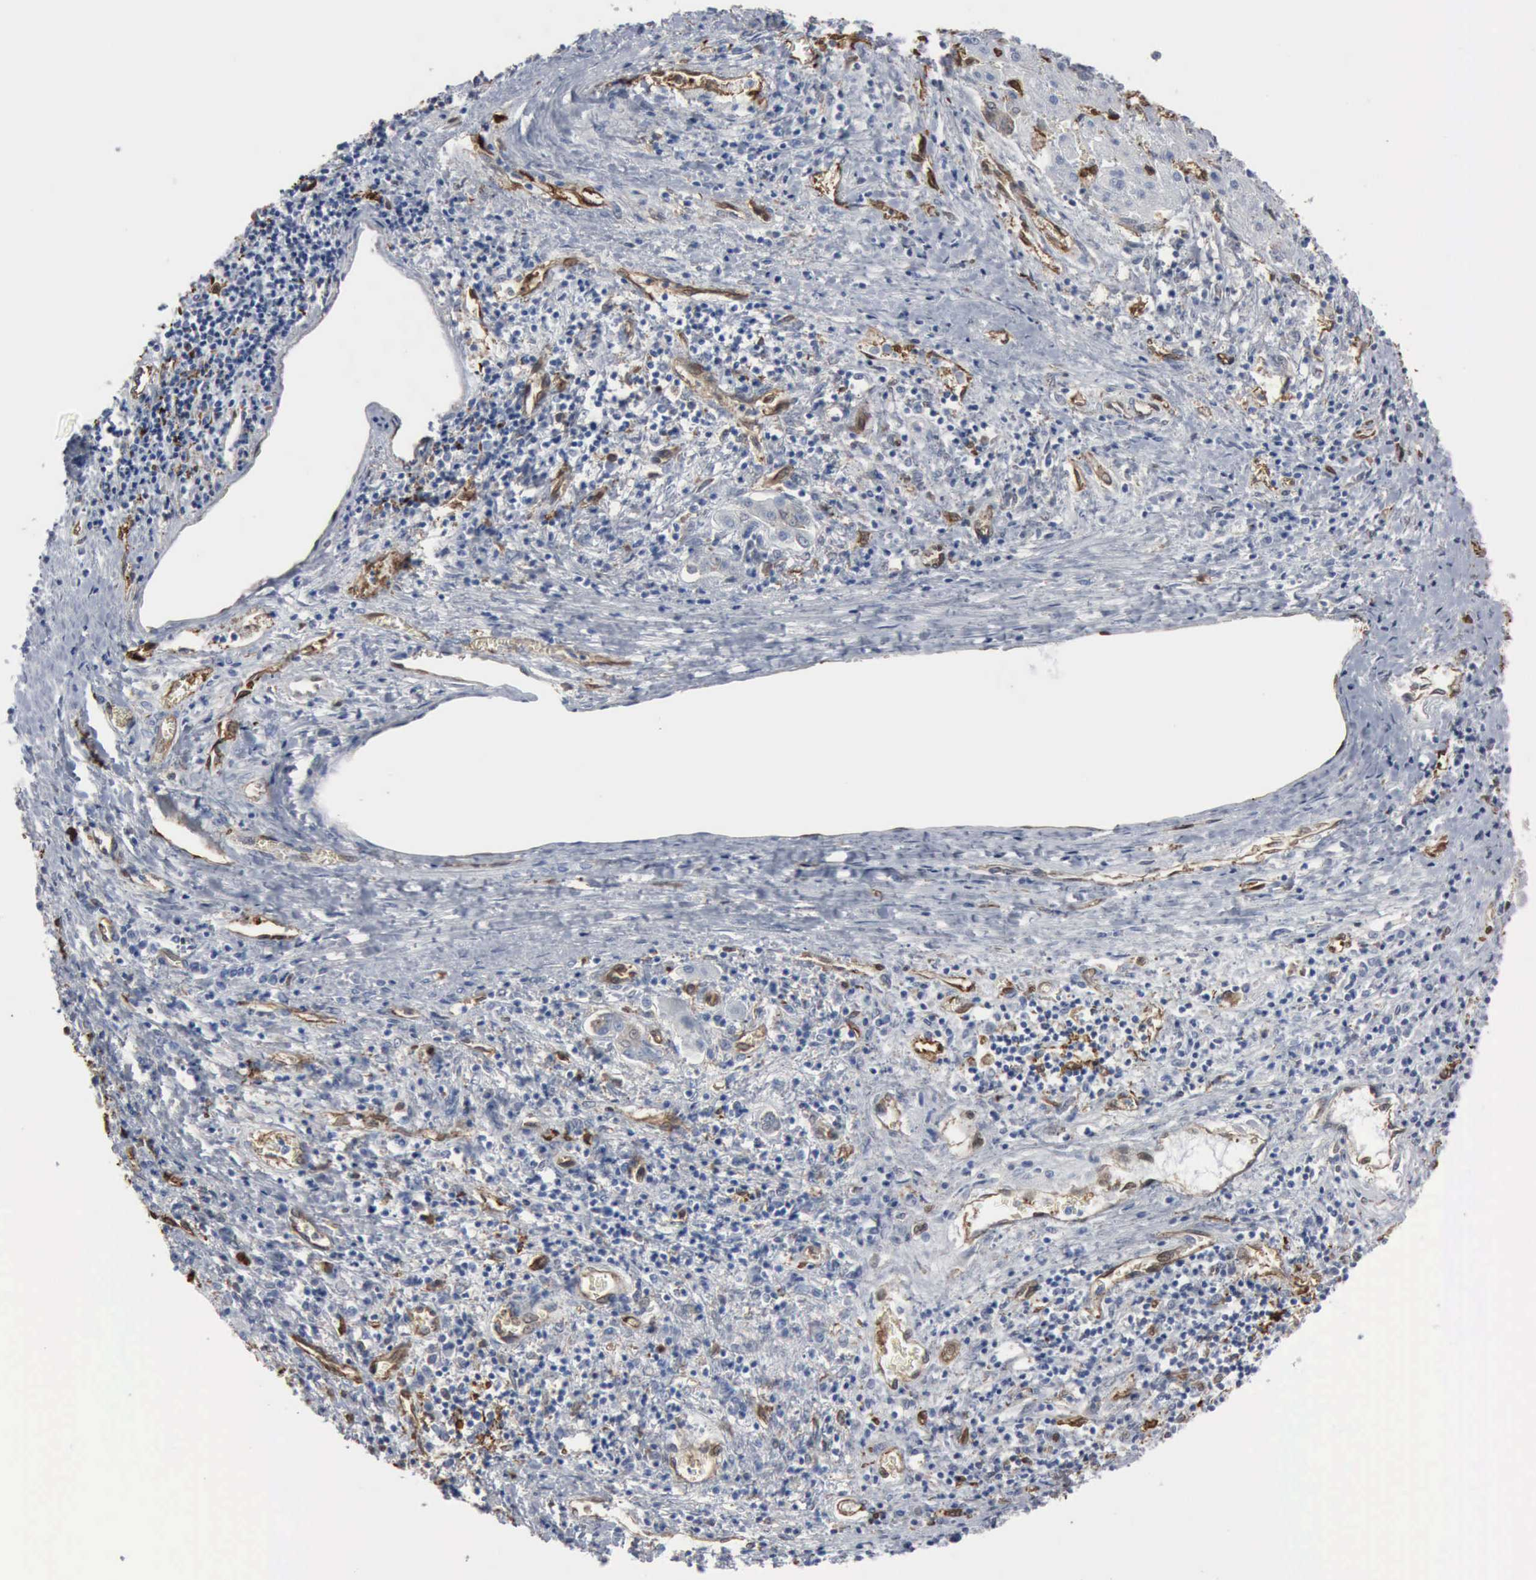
{"staining": {"intensity": "negative", "quantity": "none", "location": "none"}, "tissue": "liver cancer", "cell_type": "Tumor cells", "image_type": "cancer", "snomed": [{"axis": "morphology", "description": "Carcinoma, Hepatocellular, NOS"}, {"axis": "topography", "description": "Liver"}], "caption": "The IHC micrograph has no significant expression in tumor cells of hepatocellular carcinoma (liver) tissue.", "gene": "FSCN1", "patient": {"sex": "male", "age": 24}}